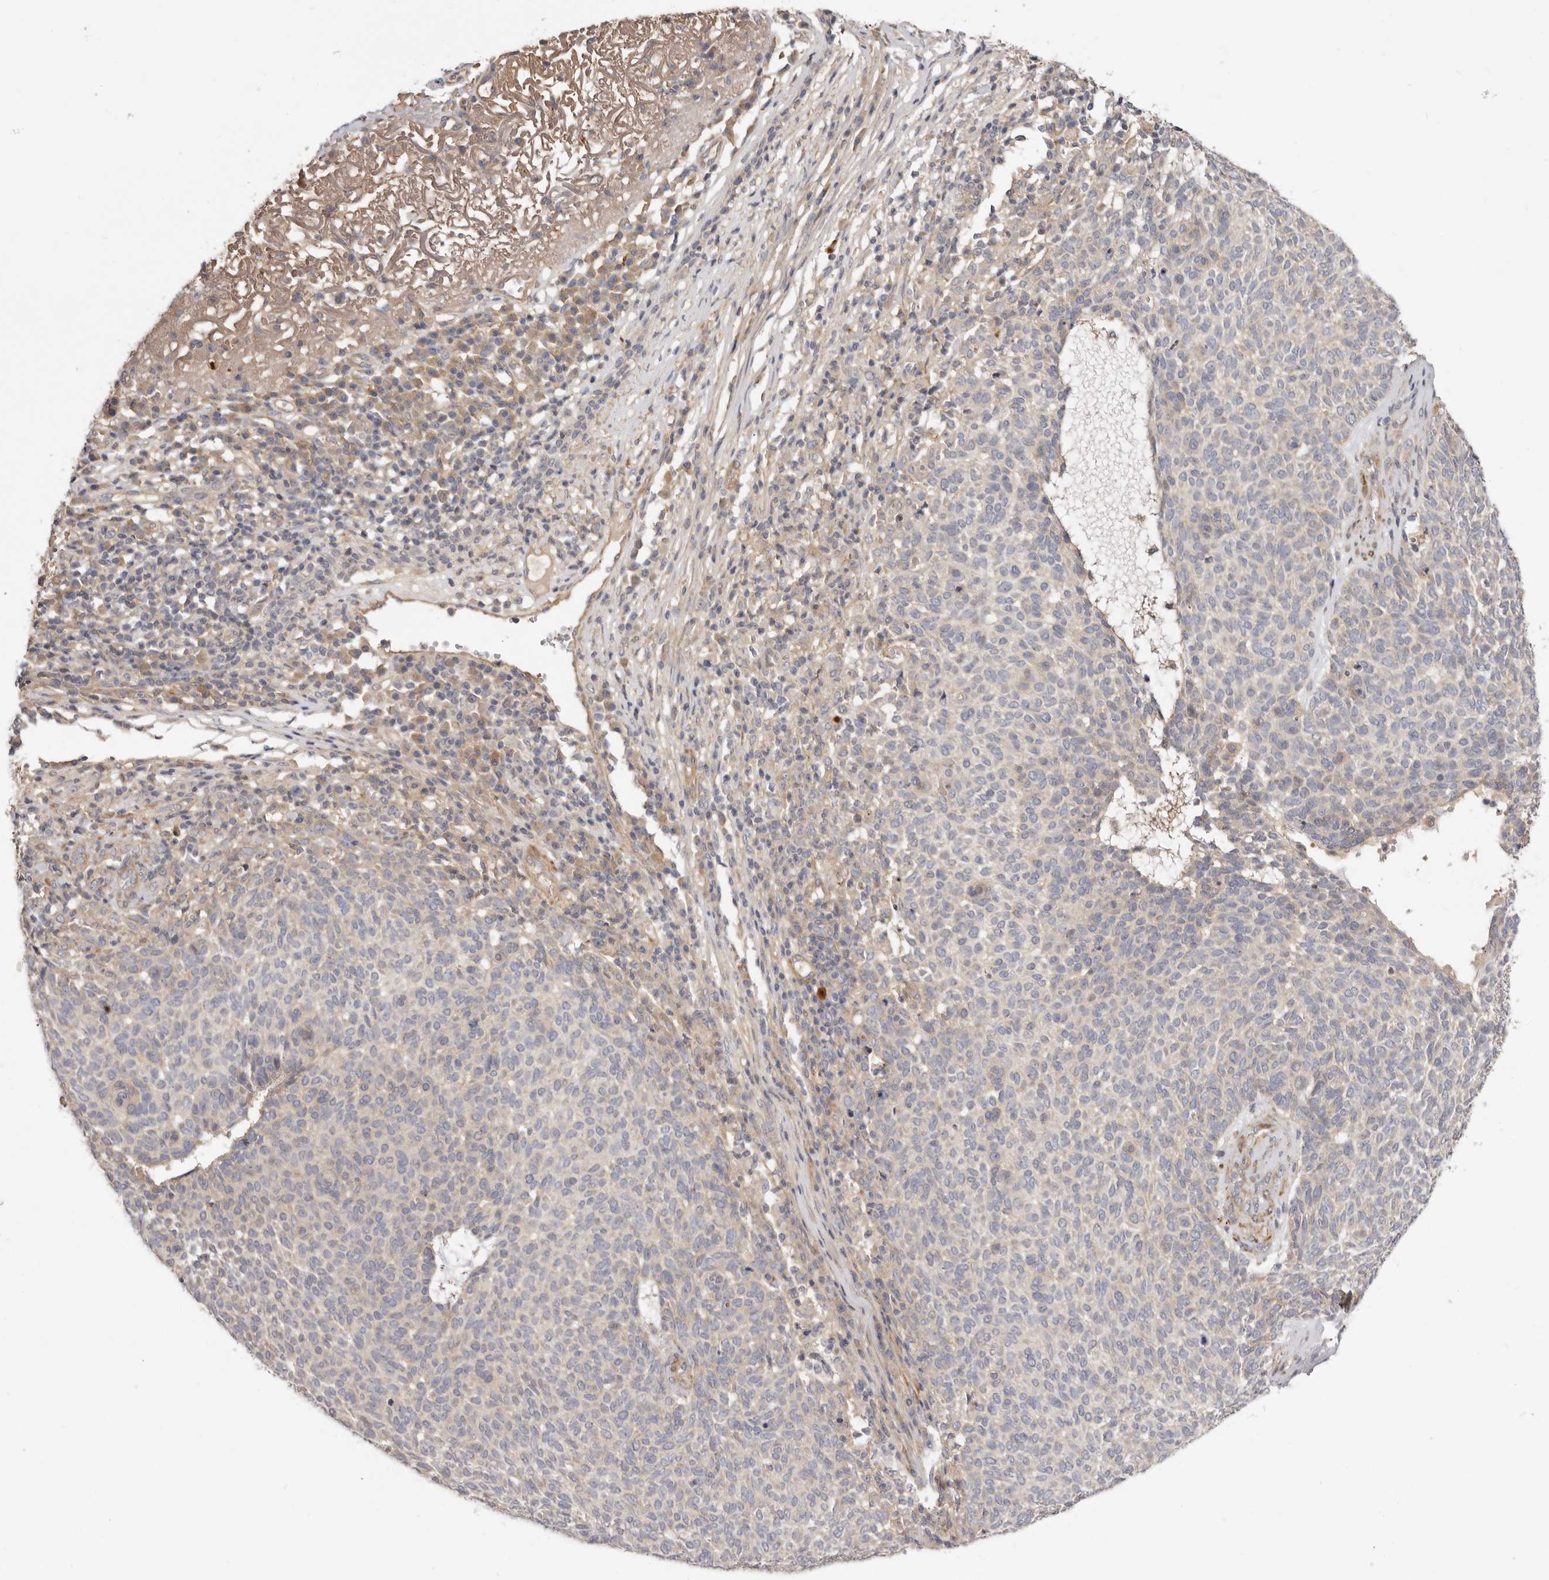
{"staining": {"intensity": "negative", "quantity": "none", "location": "none"}, "tissue": "skin cancer", "cell_type": "Tumor cells", "image_type": "cancer", "snomed": [{"axis": "morphology", "description": "Squamous cell carcinoma, NOS"}, {"axis": "topography", "description": "Skin"}], "caption": "A micrograph of skin squamous cell carcinoma stained for a protein shows no brown staining in tumor cells.", "gene": "ADAMTS9", "patient": {"sex": "female", "age": 90}}